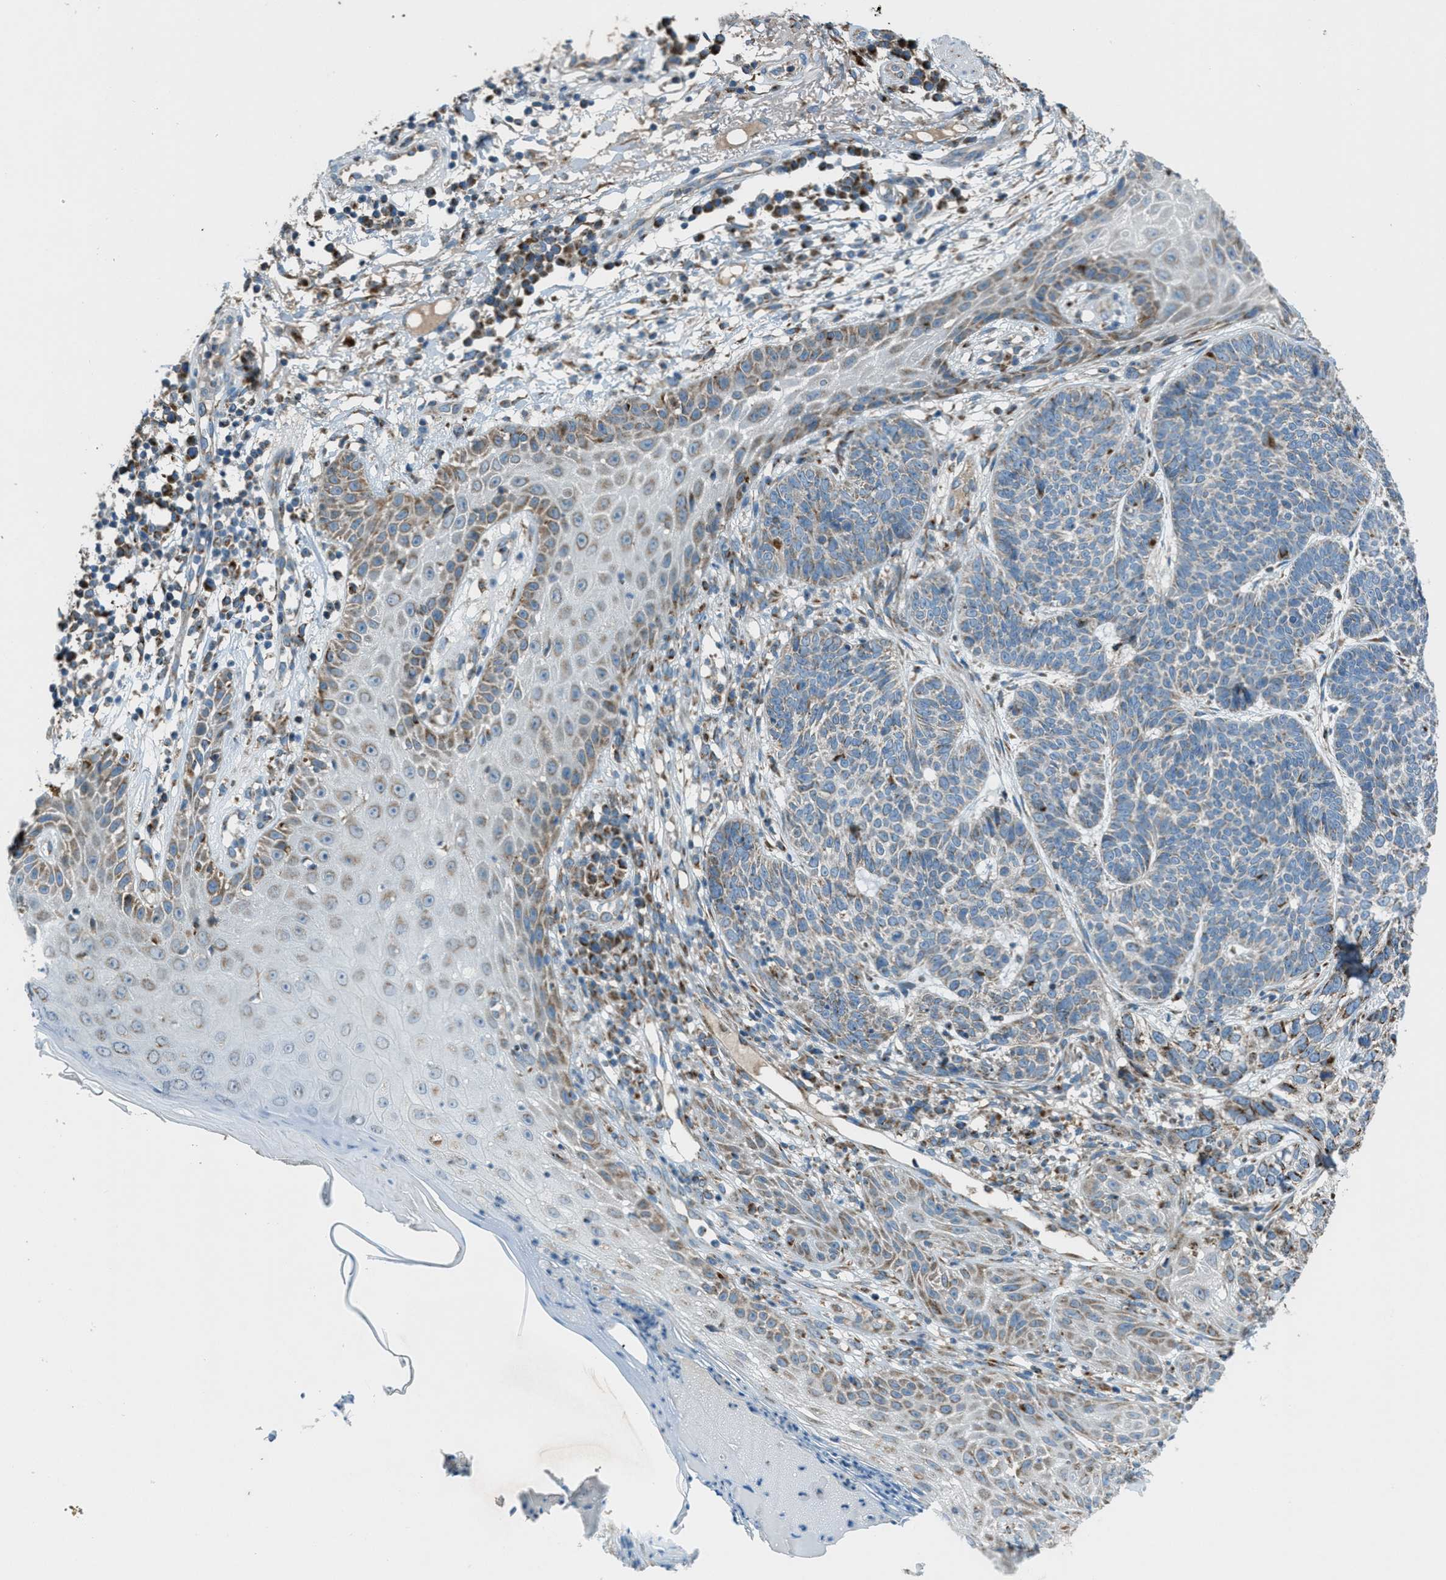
{"staining": {"intensity": "weak", "quantity": ">75%", "location": "cytoplasmic/membranous"}, "tissue": "skin cancer", "cell_type": "Tumor cells", "image_type": "cancer", "snomed": [{"axis": "morphology", "description": "Normal tissue, NOS"}, {"axis": "morphology", "description": "Basal cell carcinoma"}, {"axis": "topography", "description": "Skin"}], "caption": "Skin cancer stained with a protein marker demonstrates weak staining in tumor cells.", "gene": "BCKDK", "patient": {"sex": "male", "age": 79}}